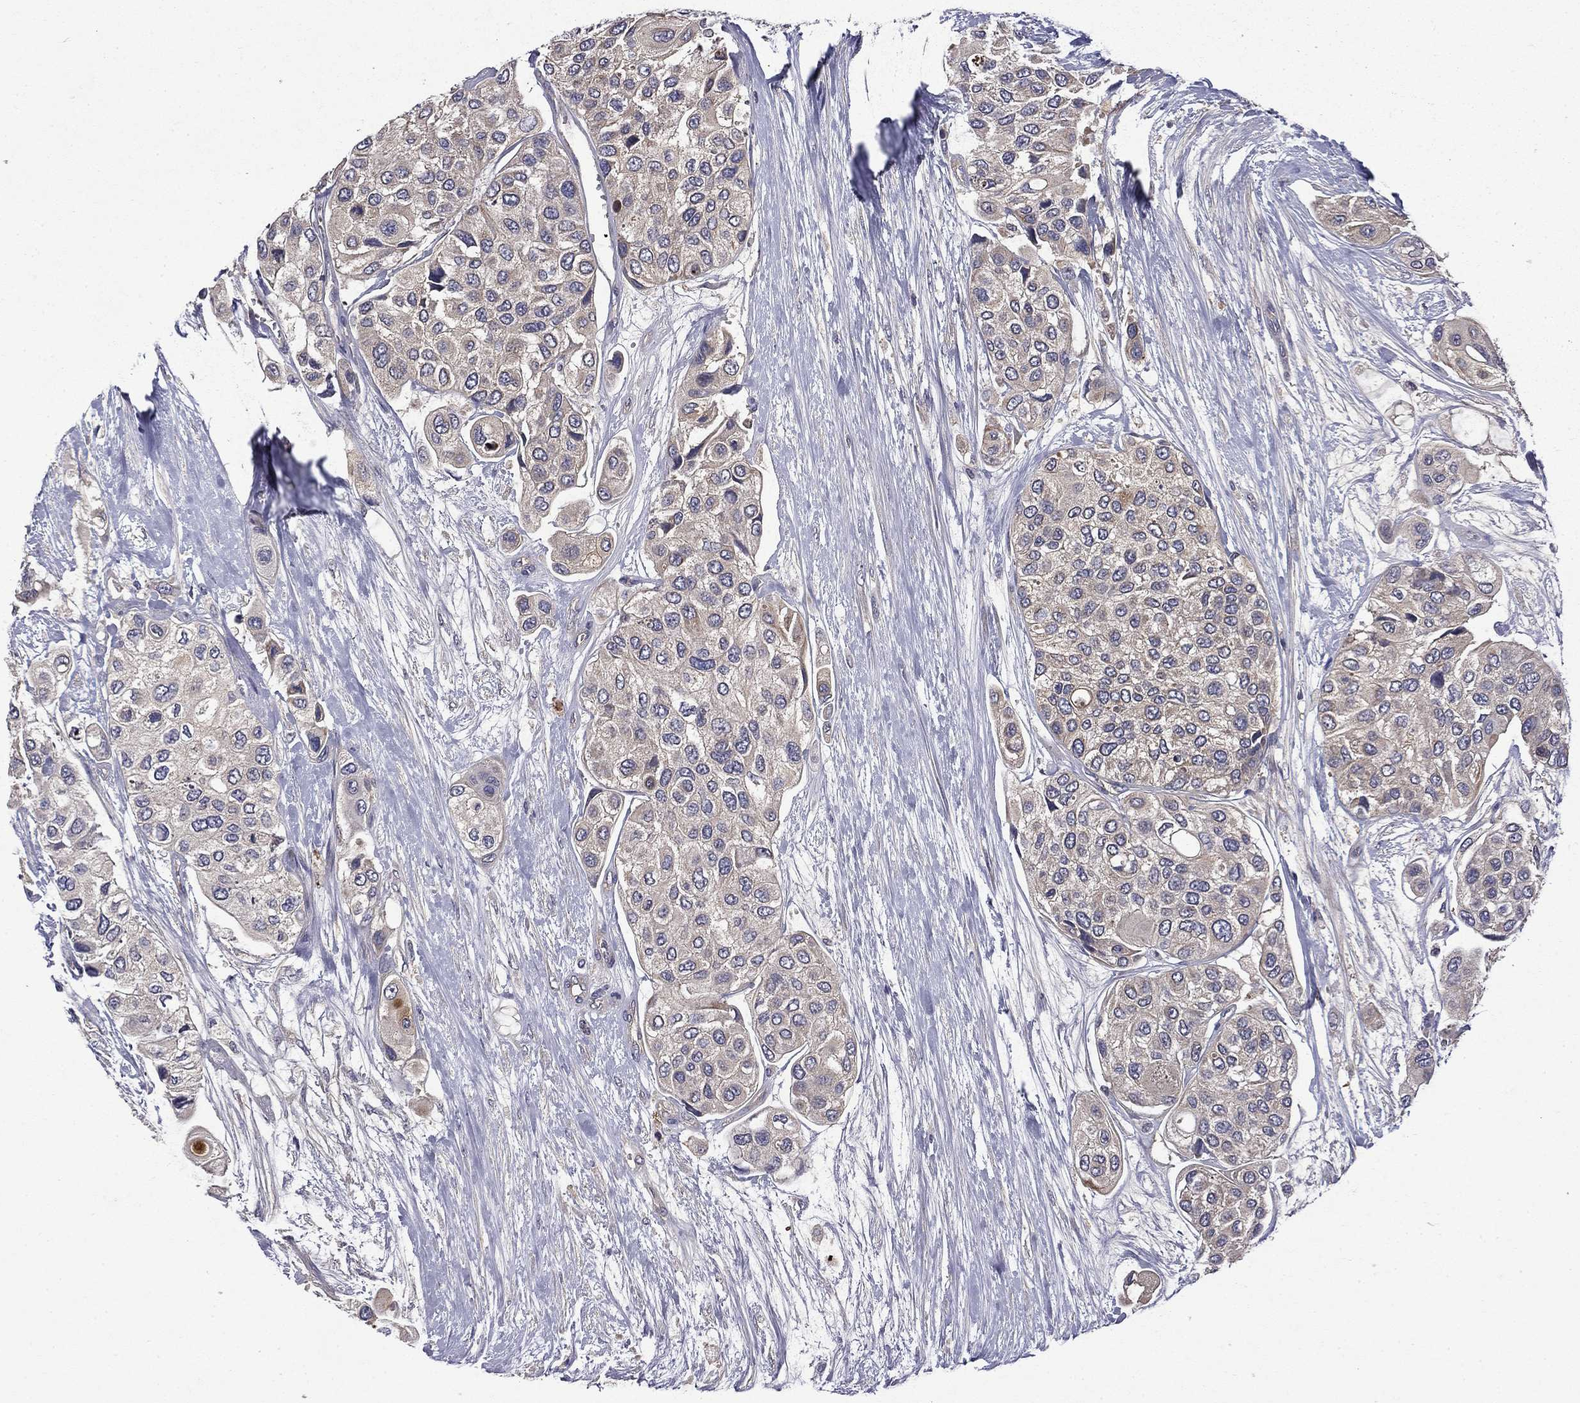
{"staining": {"intensity": "negative", "quantity": "none", "location": "none"}, "tissue": "urothelial cancer", "cell_type": "Tumor cells", "image_type": "cancer", "snomed": [{"axis": "morphology", "description": "Urothelial carcinoma, High grade"}, {"axis": "topography", "description": "Urinary bladder"}], "caption": "High-grade urothelial carcinoma was stained to show a protein in brown. There is no significant positivity in tumor cells.", "gene": "CEACAM7", "patient": {"sex": "male", "age": 77}}